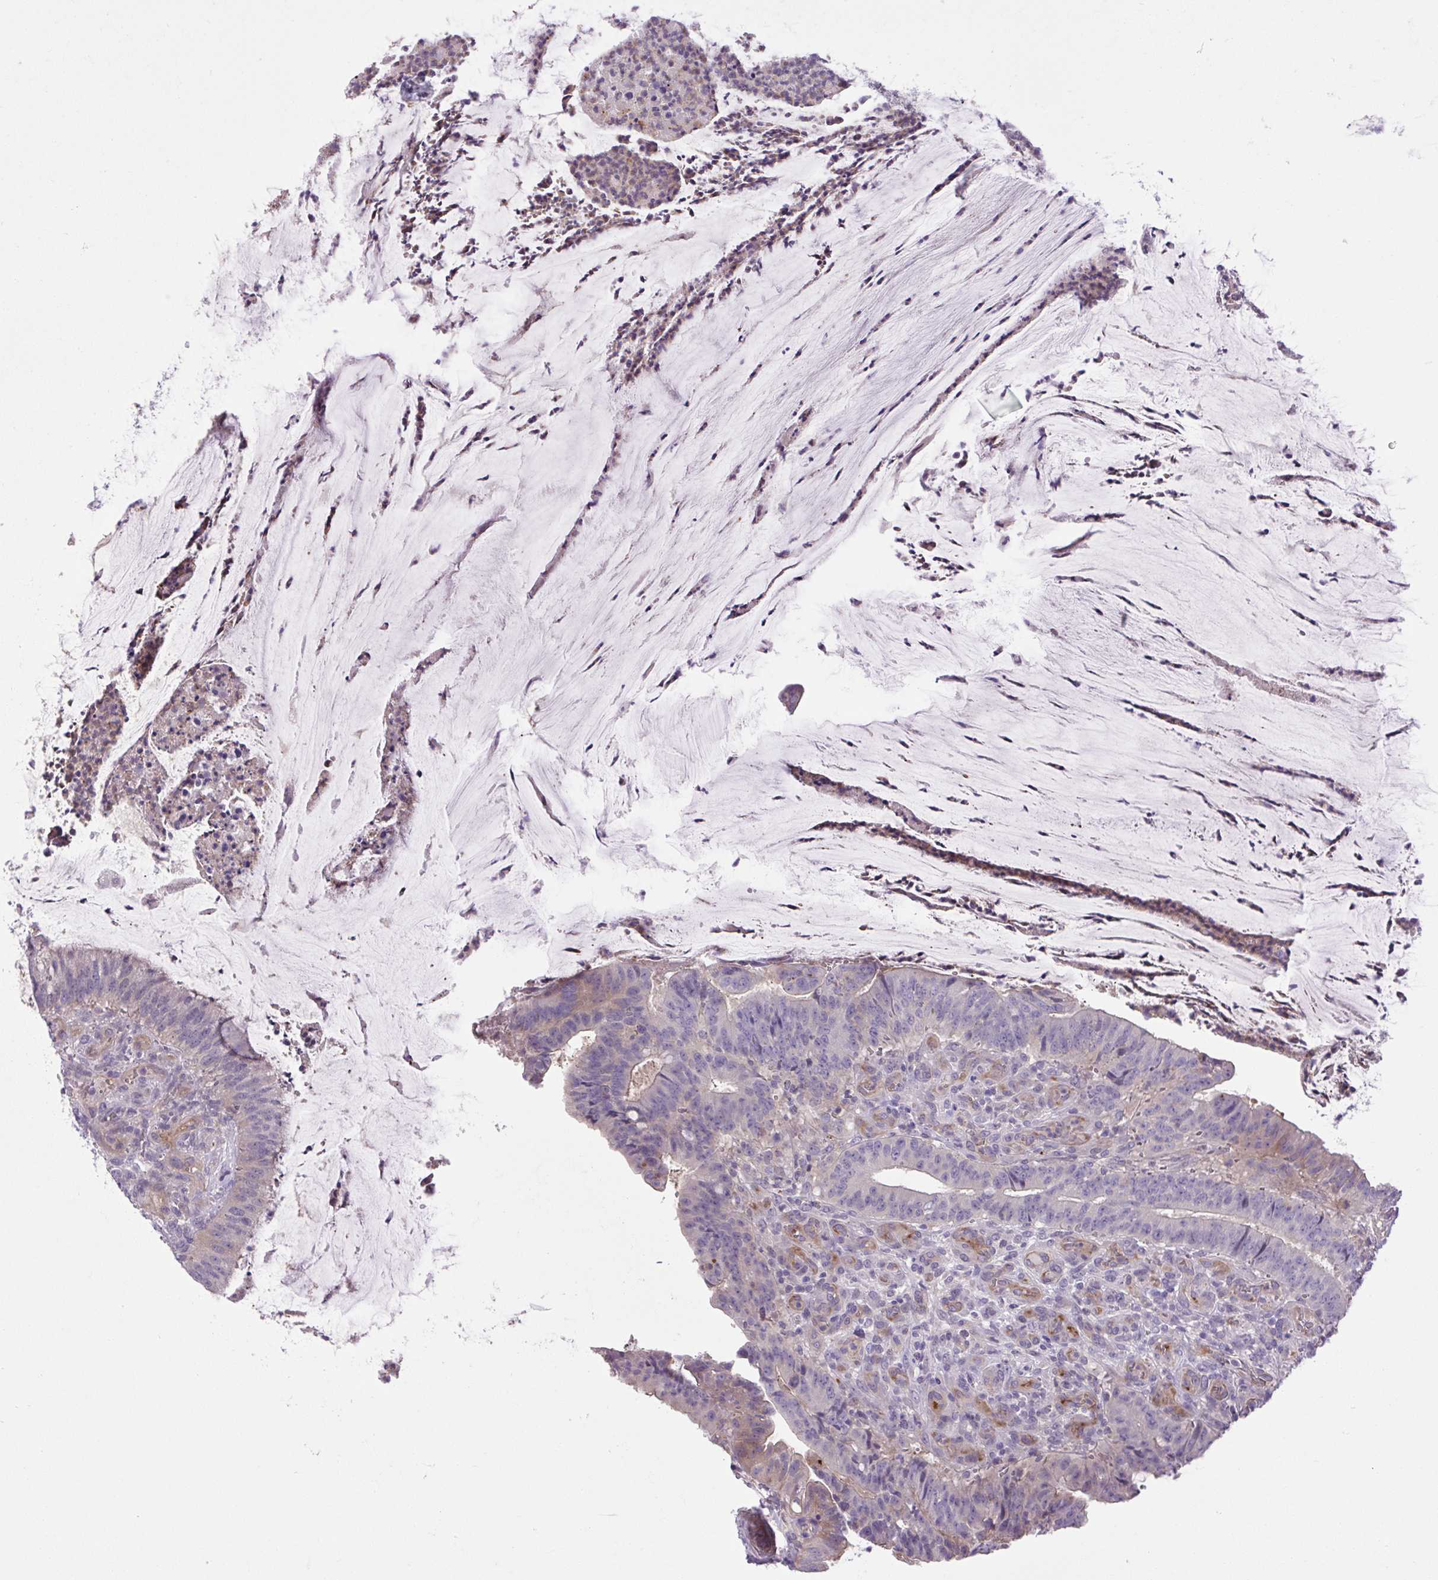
{"staining": {"intensity": "negative", "quantity": "none", "location": "none"}, "tissue": "colorectal cancer", "cell_type": "Tumor cells", "image_type": "cancer", "snomed": [{"axis": "morphology", "description": "Adenocarcinoma, NOS"}, {"axis": "topography", "description": "Colon"}], "caption": "The immunohistochemistry (IHC) micrograph has no significant expression in tumor cells of colorectal cancer tissue.", "gene": "FAM177B", "patient": {"sex": "female", "age": 43}}